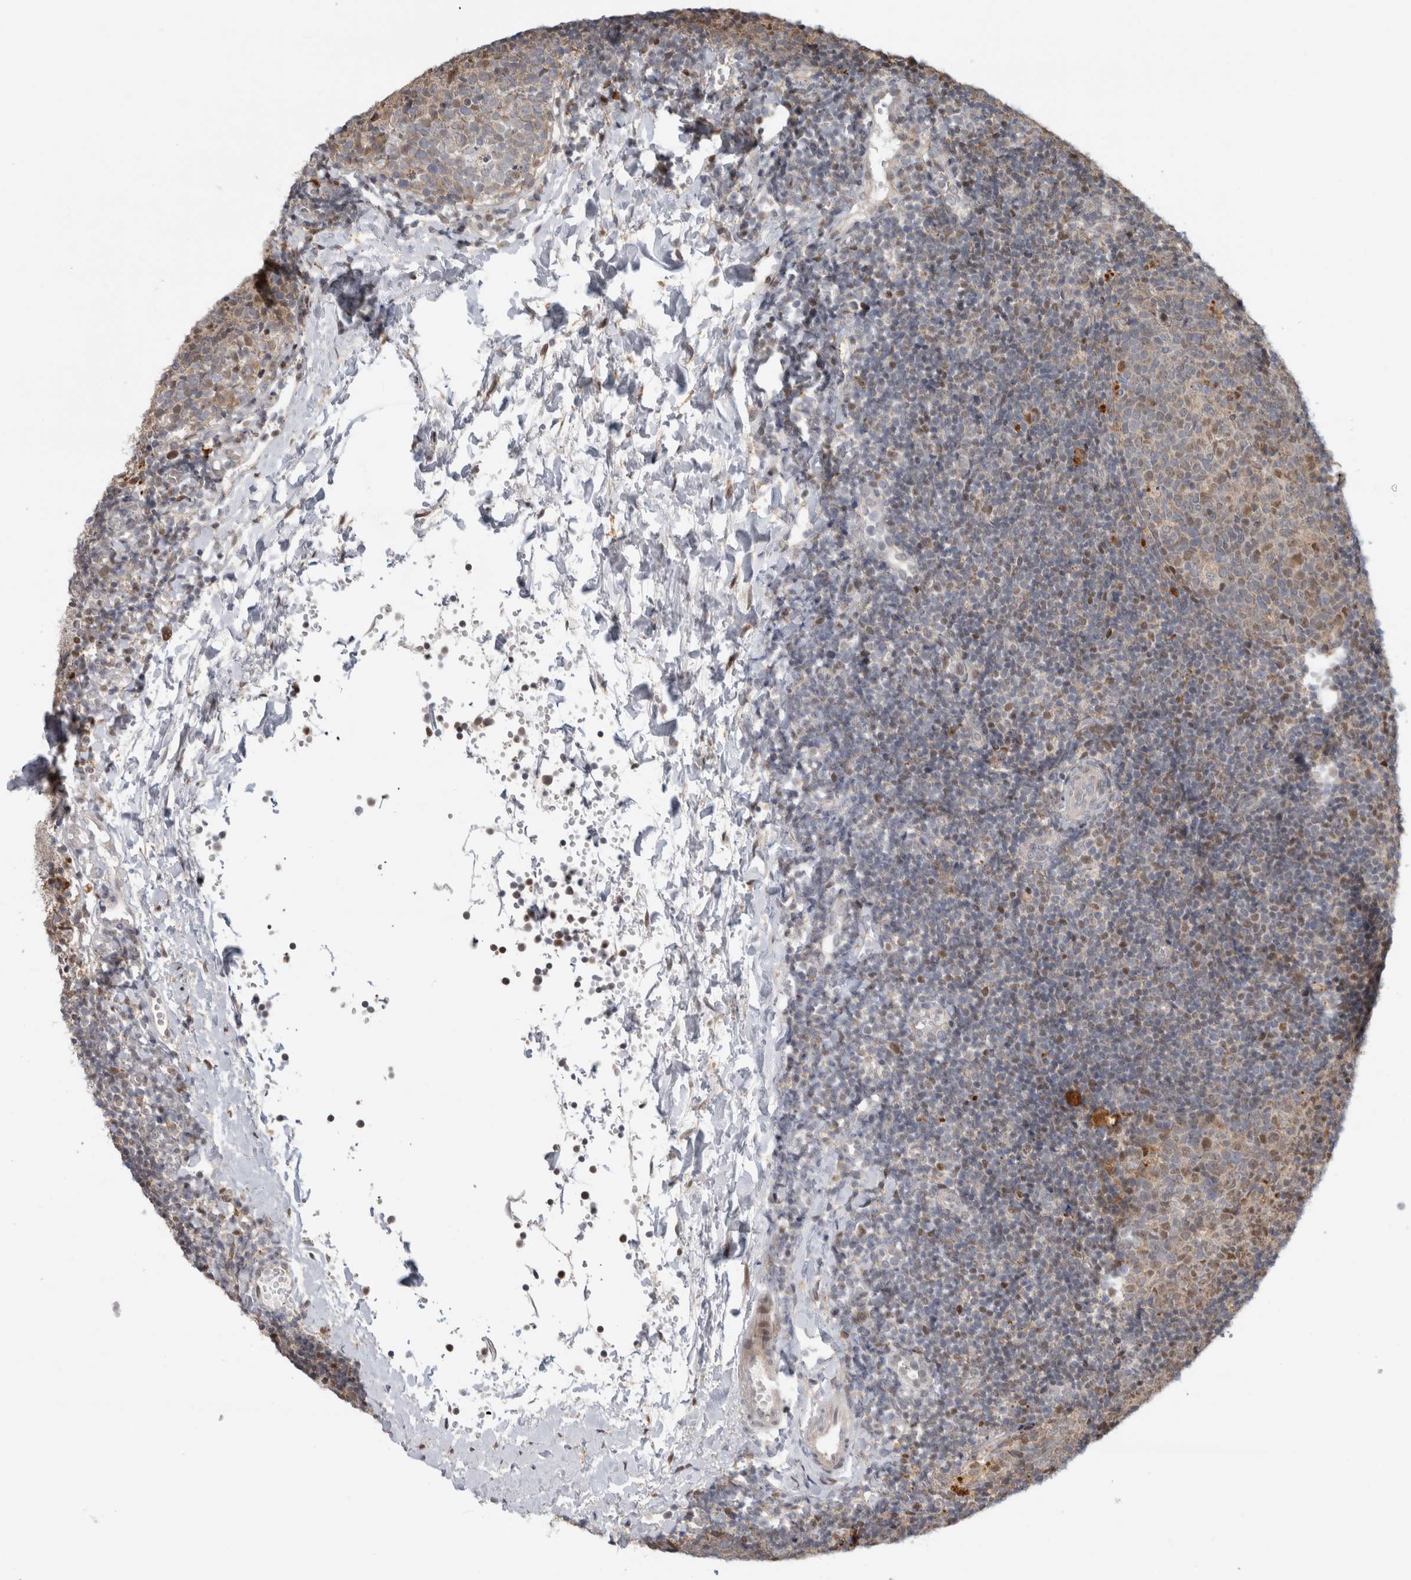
{"staining": {"intensity": "moderate", "quantity": "<25%", "location": "nuclear"}, "tissue": "tonsil", "cell_type": "Germinal center cells", "image_type": "normal", "snomed": [{"axis": "morphology", "description": "Normal tissue, NOS"}, {"axis": "topography", "description": "Tonsil"}], "caption": "DAB immunohistochemical staining of benign human tonsil exhibits moderate nuclear protein staining in about <25% of germinal center cells.", "gene": "NAB2", "patient": {"sex": "female", "age": 19}}